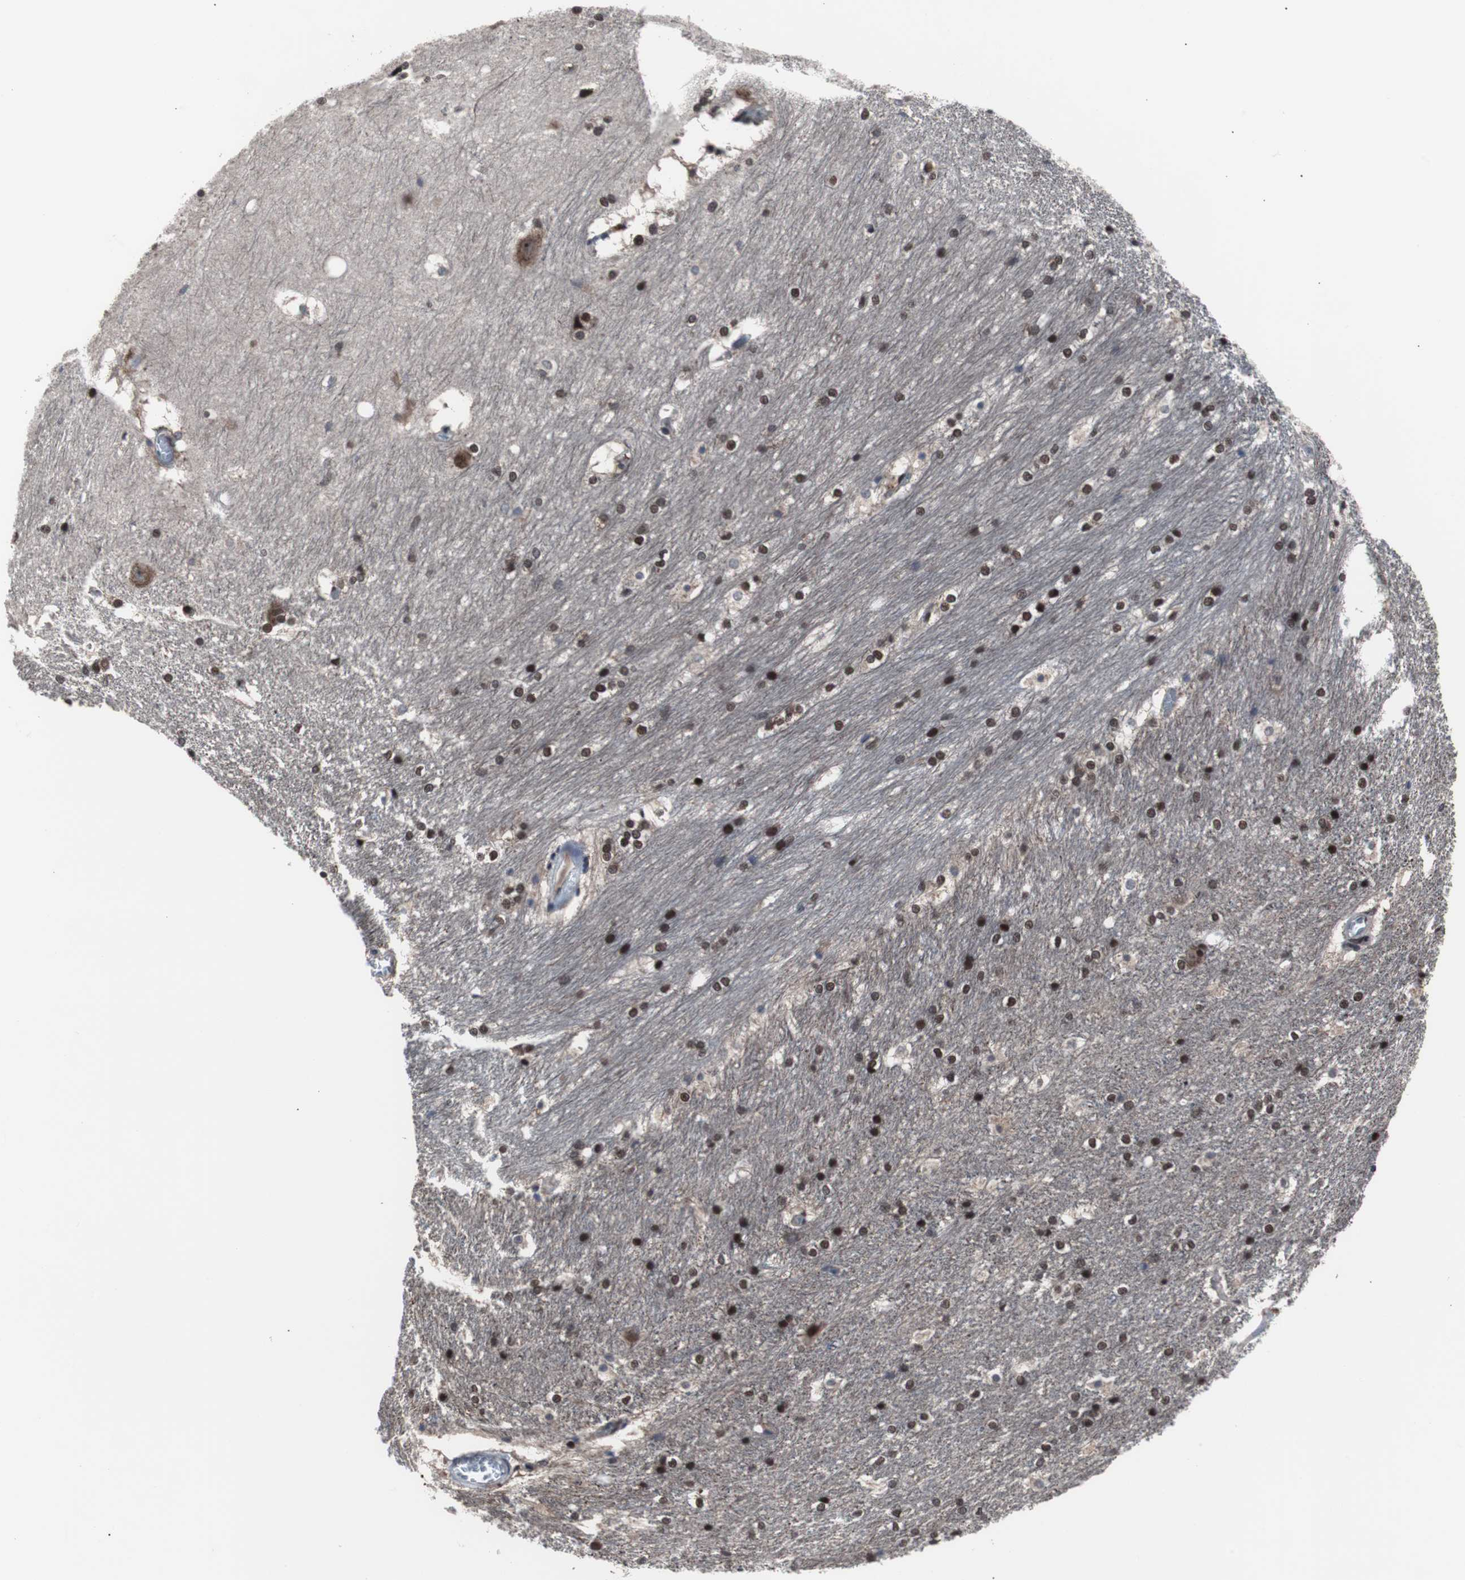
{"staining": {"intensity": "moderate", "quantity": ">75%", "location": "nuclear"}, "tissue": "hippocampus", "cell_type": "Glial cells", "image_type": "normal", "snomed": [{"axis": "morphology", "description": "Normal tissue, NOS"}, {"axis": "topography", "description": "Hippocampus"}], "caption": "Brown immunohistochemical staining in unremarkable hippocampus demonstrates moderate nuclear staining in about >75% of glial cells. Nuclei are stained in blue.", "gene": "GTF2F2", "patient": {"sex": "female", "age": 19}}